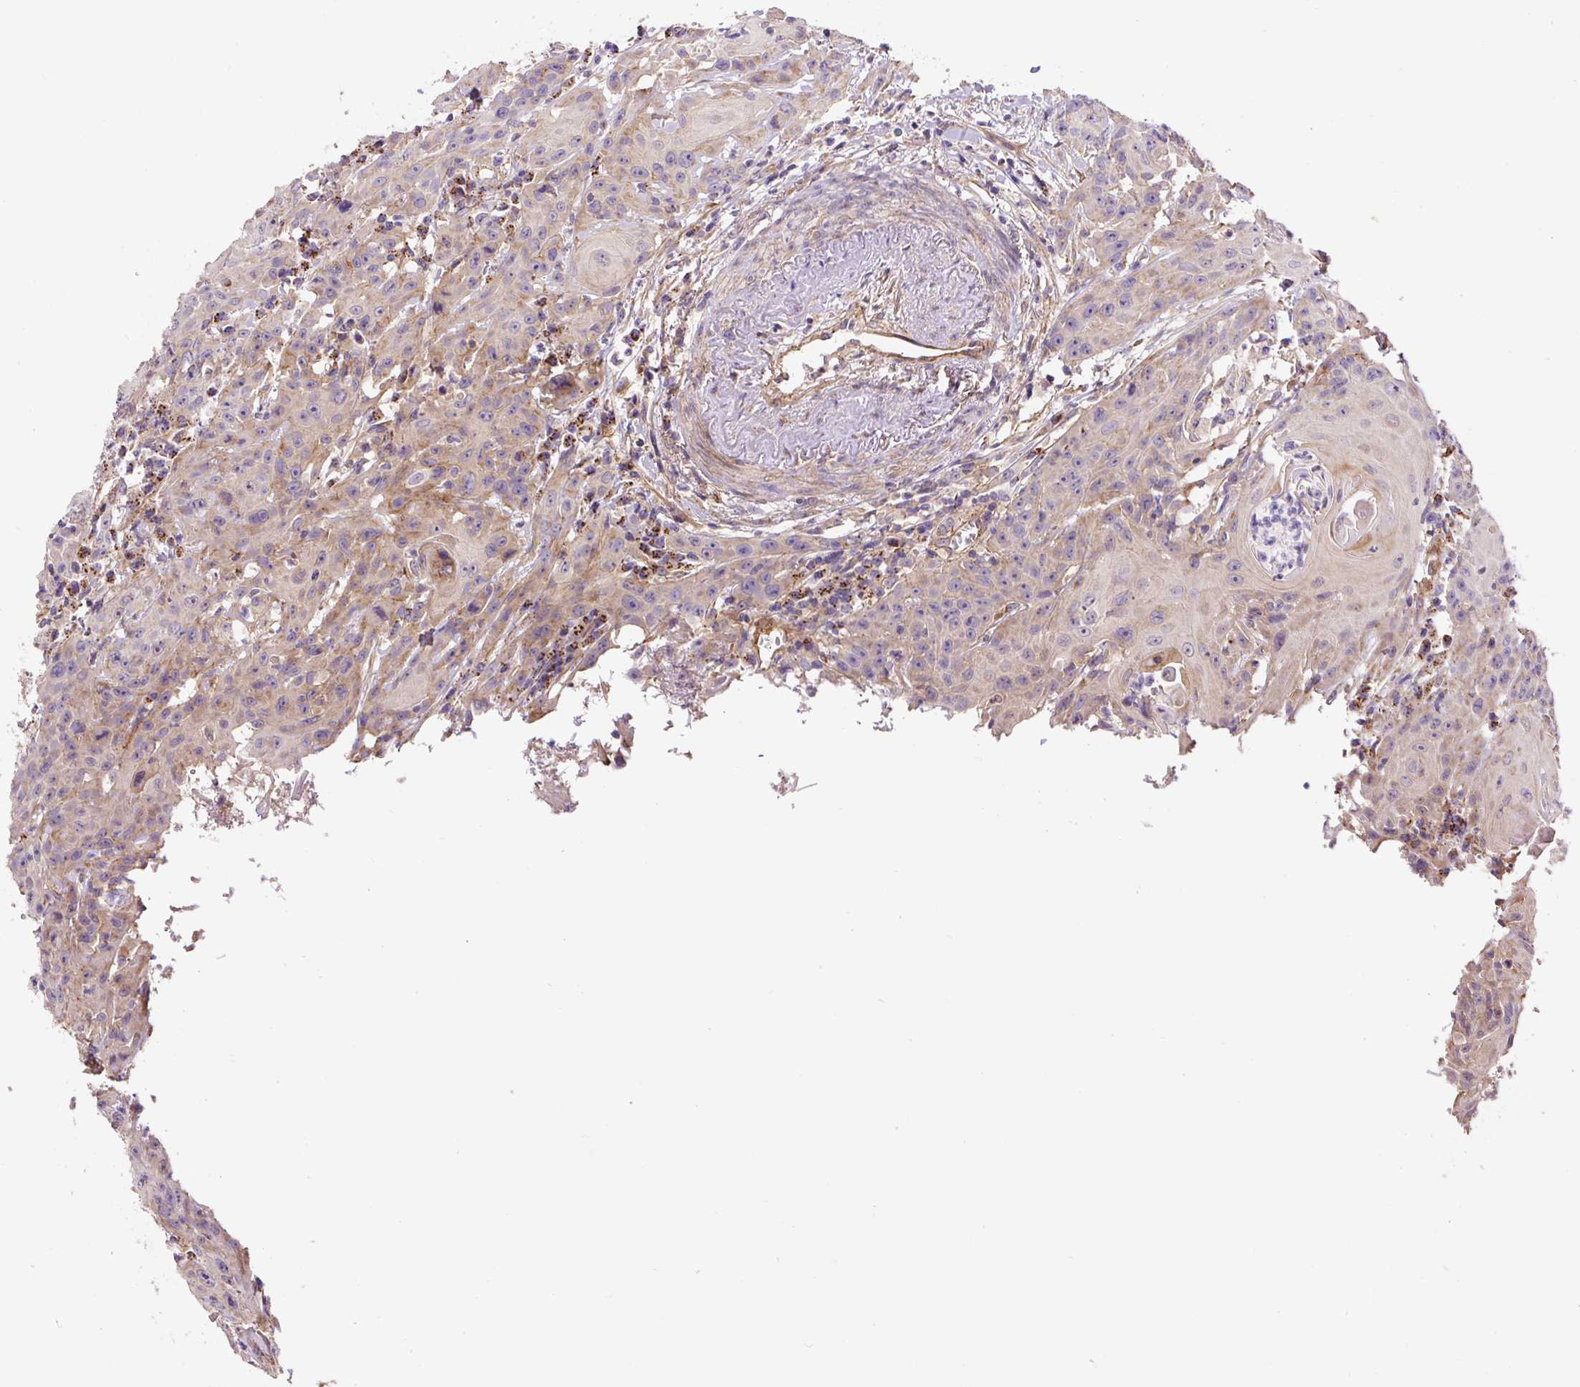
{"staining": {"intensity": "weak", "quantity": "<25%", "location": "cytoplasmic/membranous"}, "tissue": "head and neck cancer", "cell_type": "Tumor cells", "image_type": "cancer", "snomed": [{"axis": "morphology", "description": "Squamous cell carcinoma, NOS"}, {"axis": "topography", "description": "Skin"}, {"axis": "topography", "description": "Head-Neck"}], "caption": "Head and neck squamous cell carcinoma was stained to show a protein in brown. There is no significant expression in tumor cells. Nuclei are stained in blue.", "gene": "RNF170", "patient": {"sex": "male", "age": 80}}